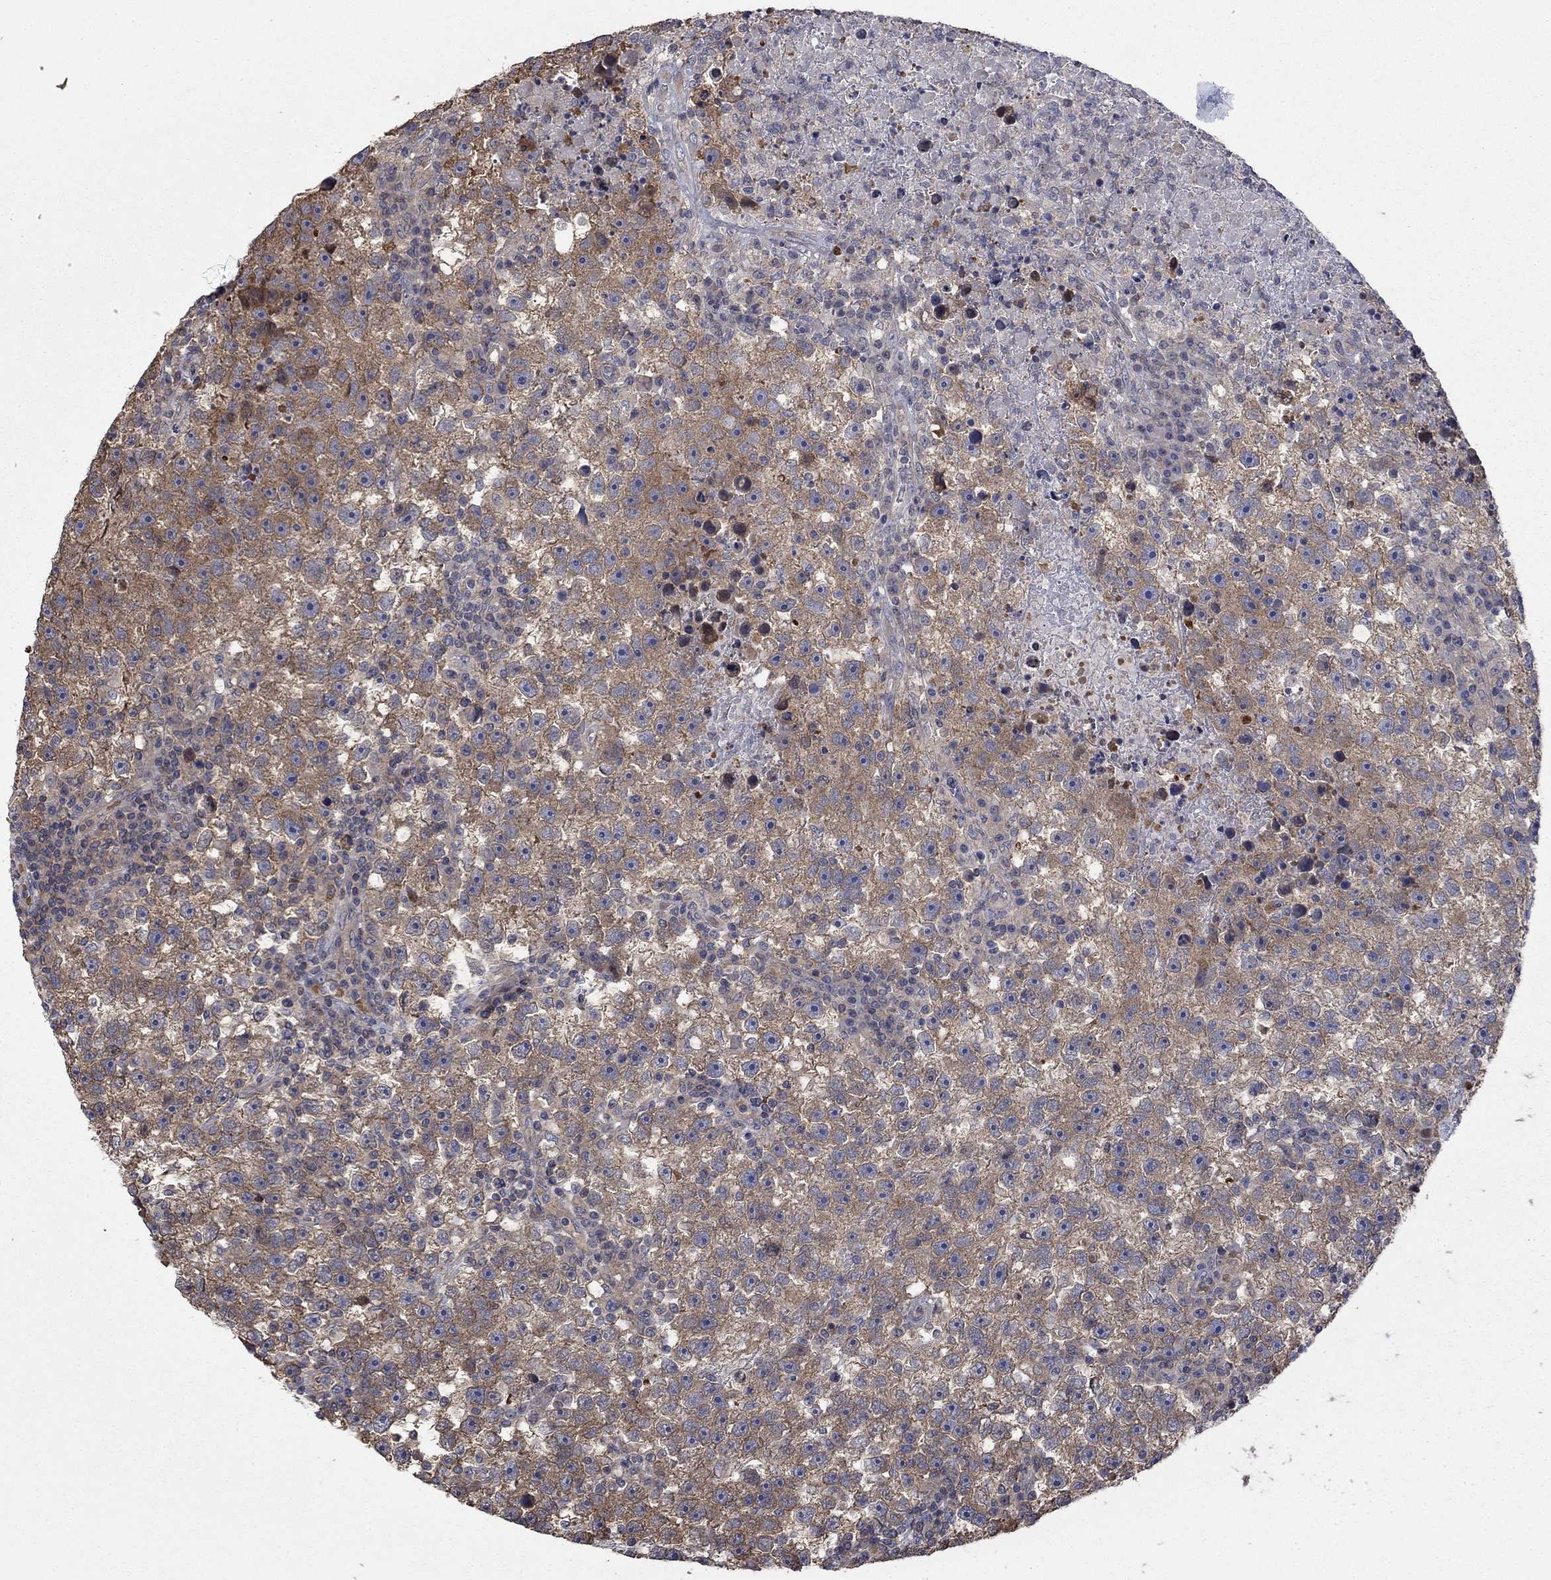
{"staining": {"intensity": "moderate", "quantity": "25%-75%", "location": "cytoplasmic/membranous"}, "tissue": "testis cancer", "cell_type": "Tumor cells", "image_type": "cancer", "snomed": [{"axis": "morphology", "description": "Seminoma, NOS"}, {"axis": "topography", "description": "Testis"}], "caption": "Immunohistochemistry of testis seminoma exhibits medium levels of moderate cytoplasmic/membranous positivity in about 25%-75% of tumor cells.", "gene": "PDZD2", "patient": {"sex": "male", "age": 47}}